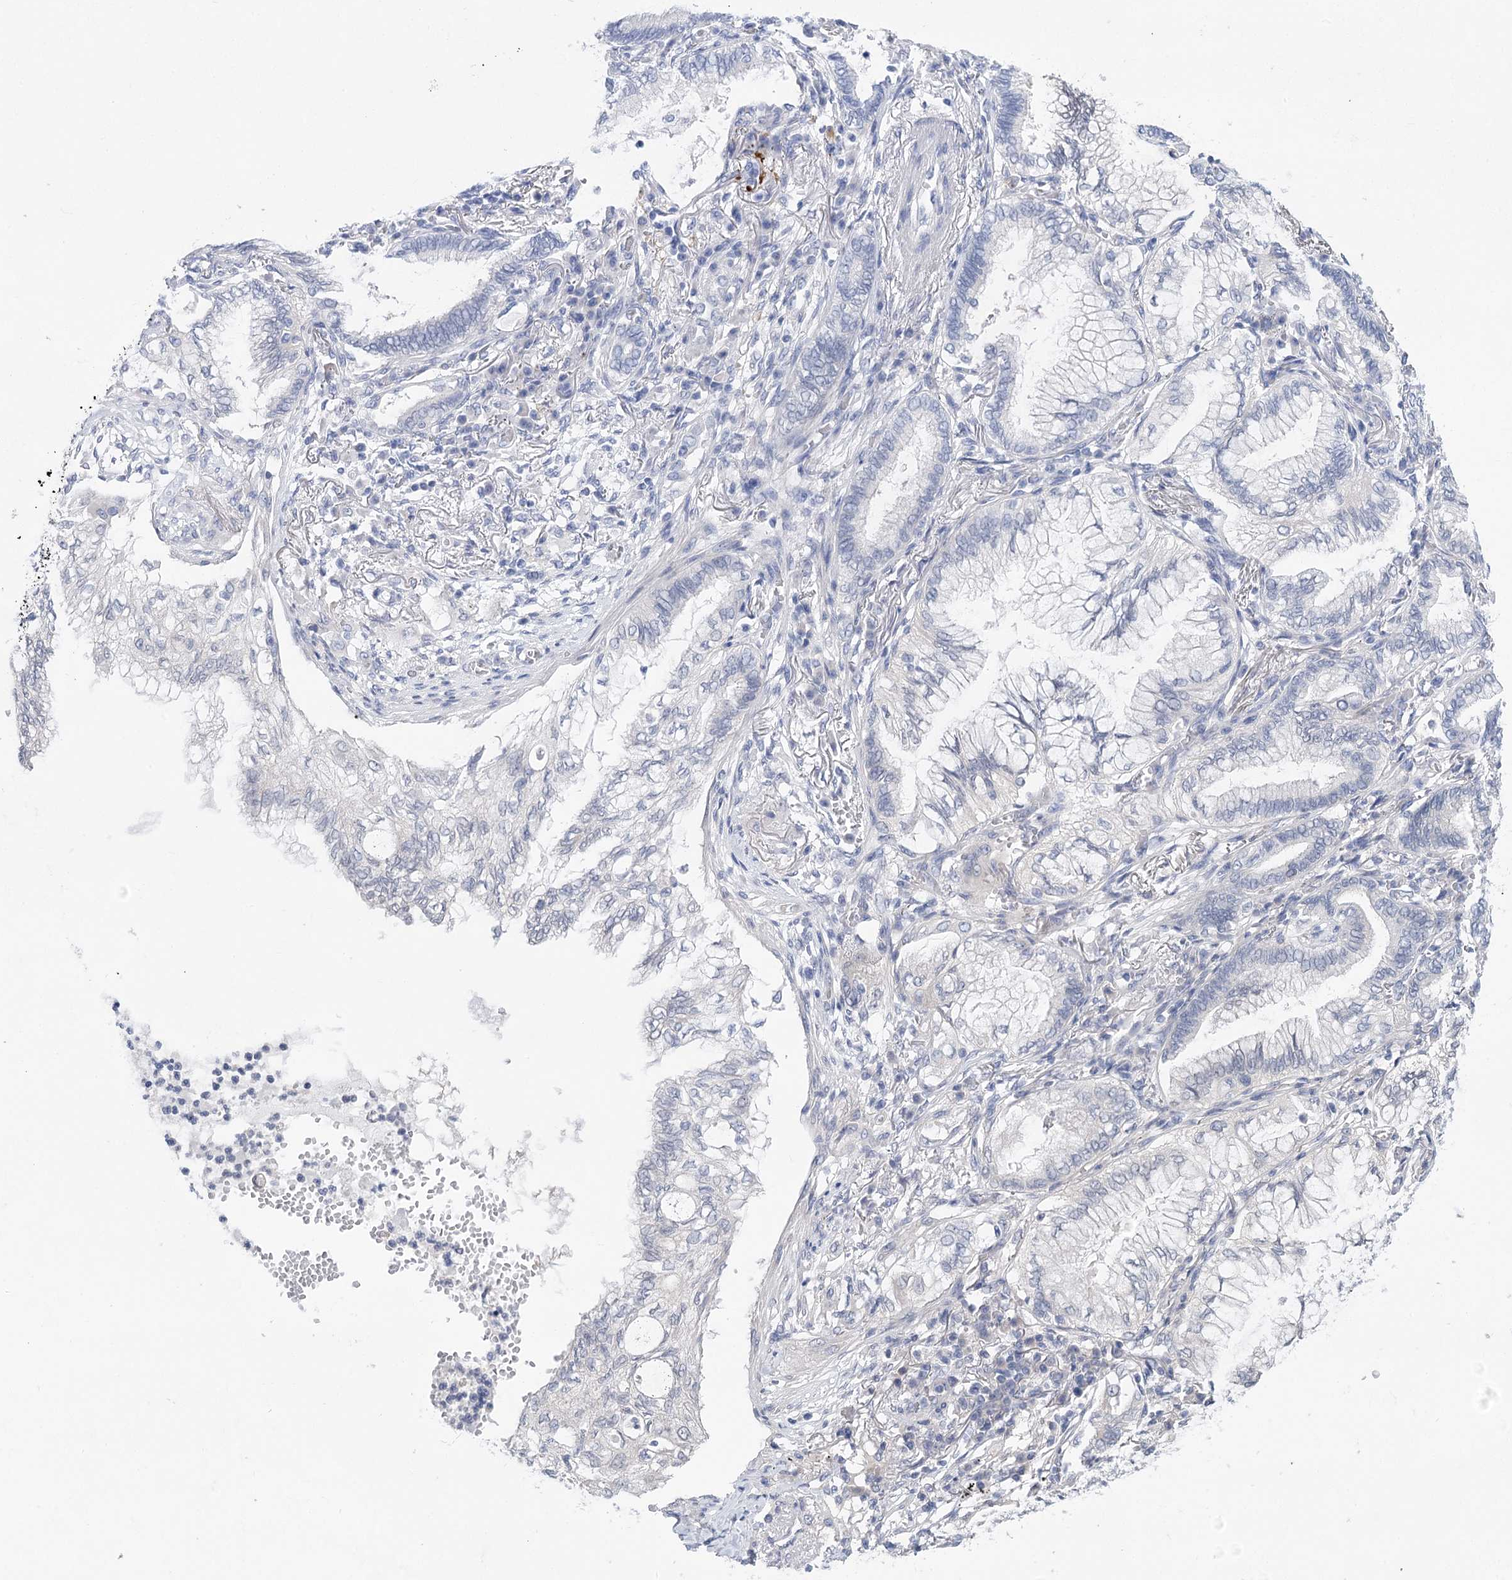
{"staining": {"intensity": "negative", "quantity": "none", "location": "none"}, "tissue": "lung cancer", "cell_type": "Tumor cells", "image_type": "cancer", "snomed": [{"axis": "morphology", "description": "Adenocarcinoma, NOS"}, {"axis": "topography", "description": "Lung"}], "caption": "Immunohistochemistry of human lung cancer exhibits no positivity in tumor cells.", "gene": "LALBA", "patient": {"sex": "female", "age": 70}}